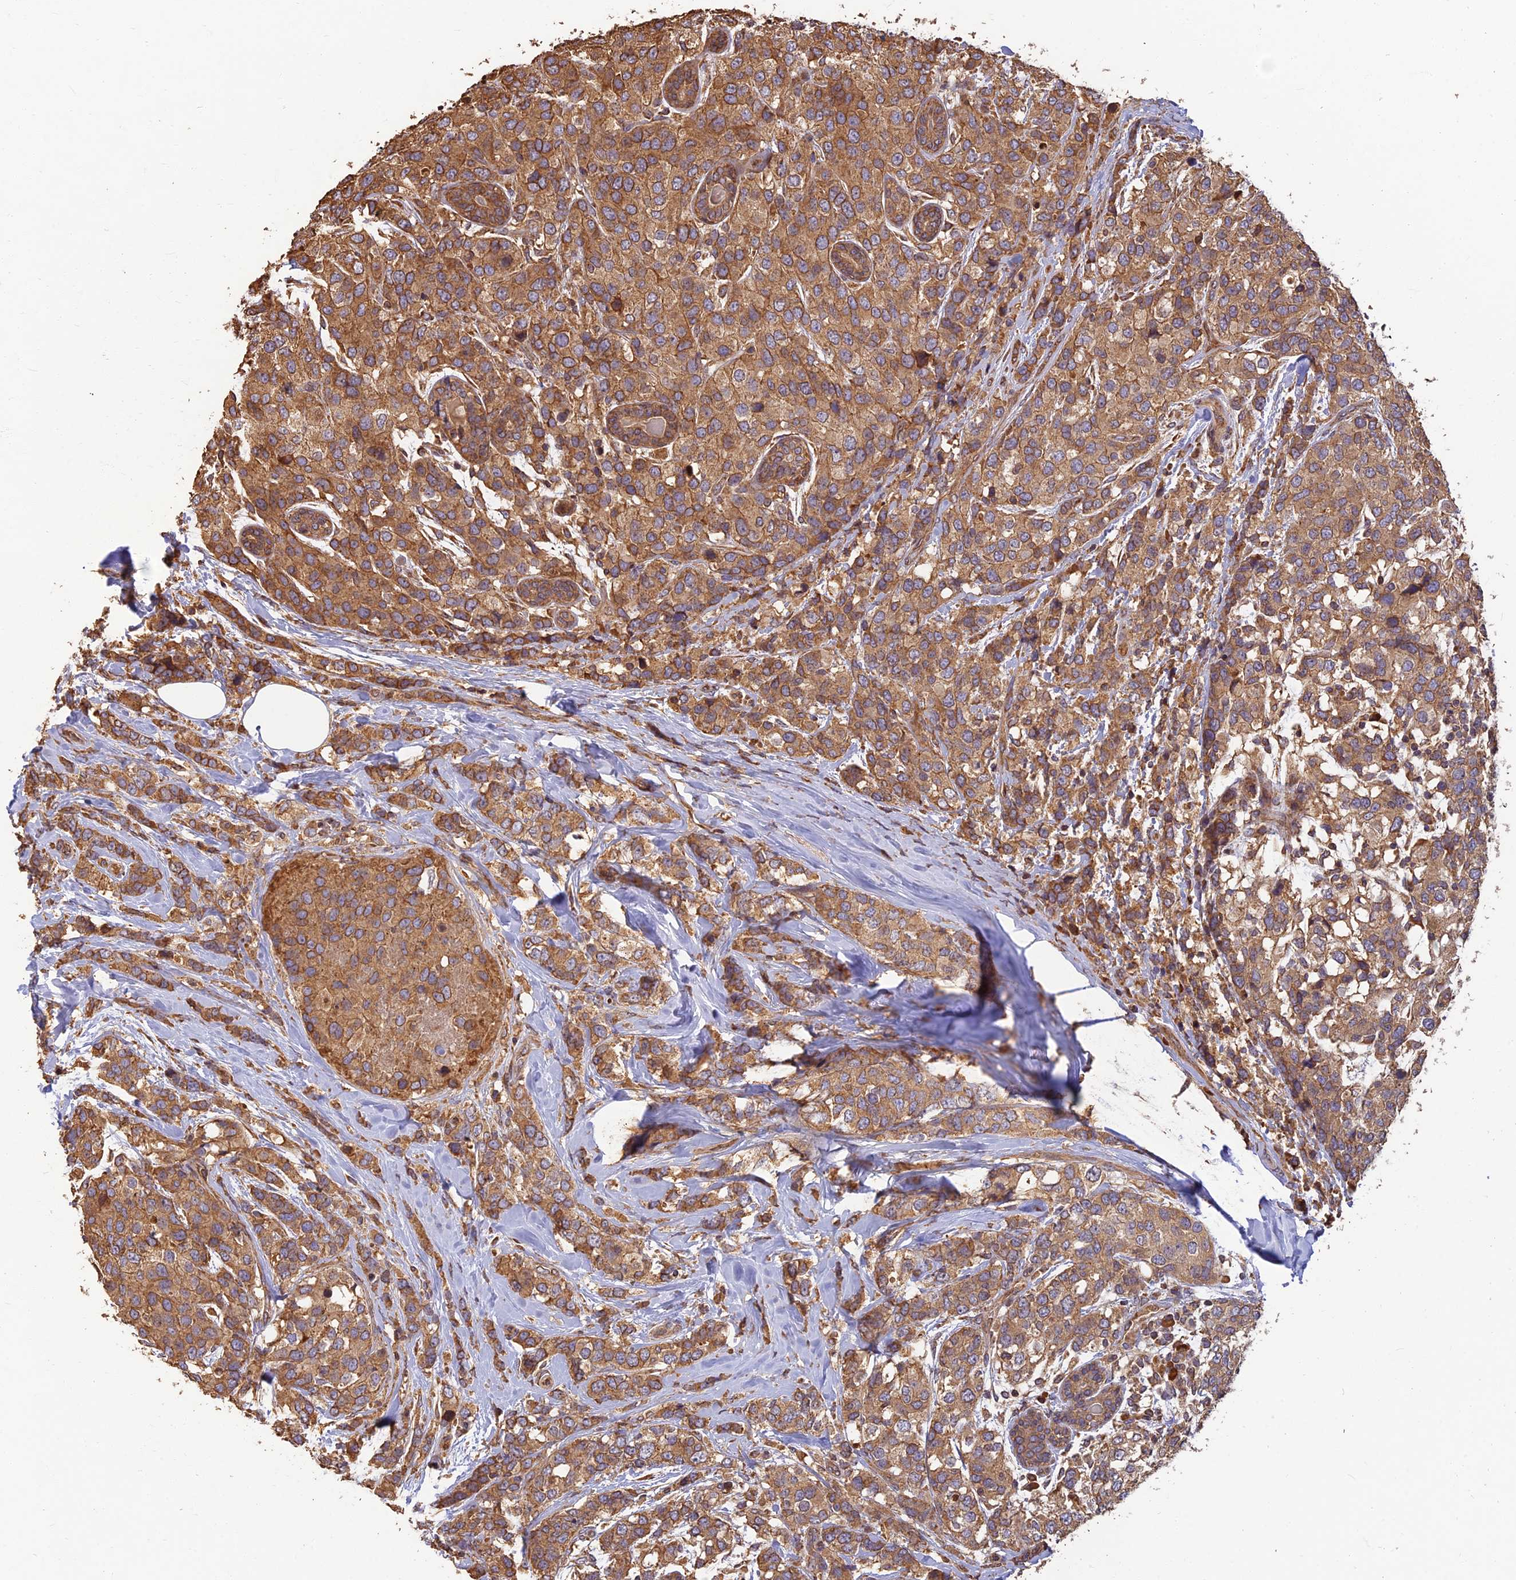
{"staining": {"intensity": "moderate", "quantity": ">75%", "location": "cytoplasmic/membranous"}, "tissue": "breast cancer", "cell_type": "Tumor cells", "image_type": "cancer", "snomed": [{"axis": "morphology", "description": "Lobular carcinoma"}, {"axis": "topography", "description": "Breast"}], "caption": "Immunohistochemical staining of human lobular carcinoma (breast) demonstrates medium levels of moderate cytoplasmic/membranous staining in approximately >75% of tumor cells.", "gene": "CORO1C", "patient": {"sex": "female", "age": 59}}